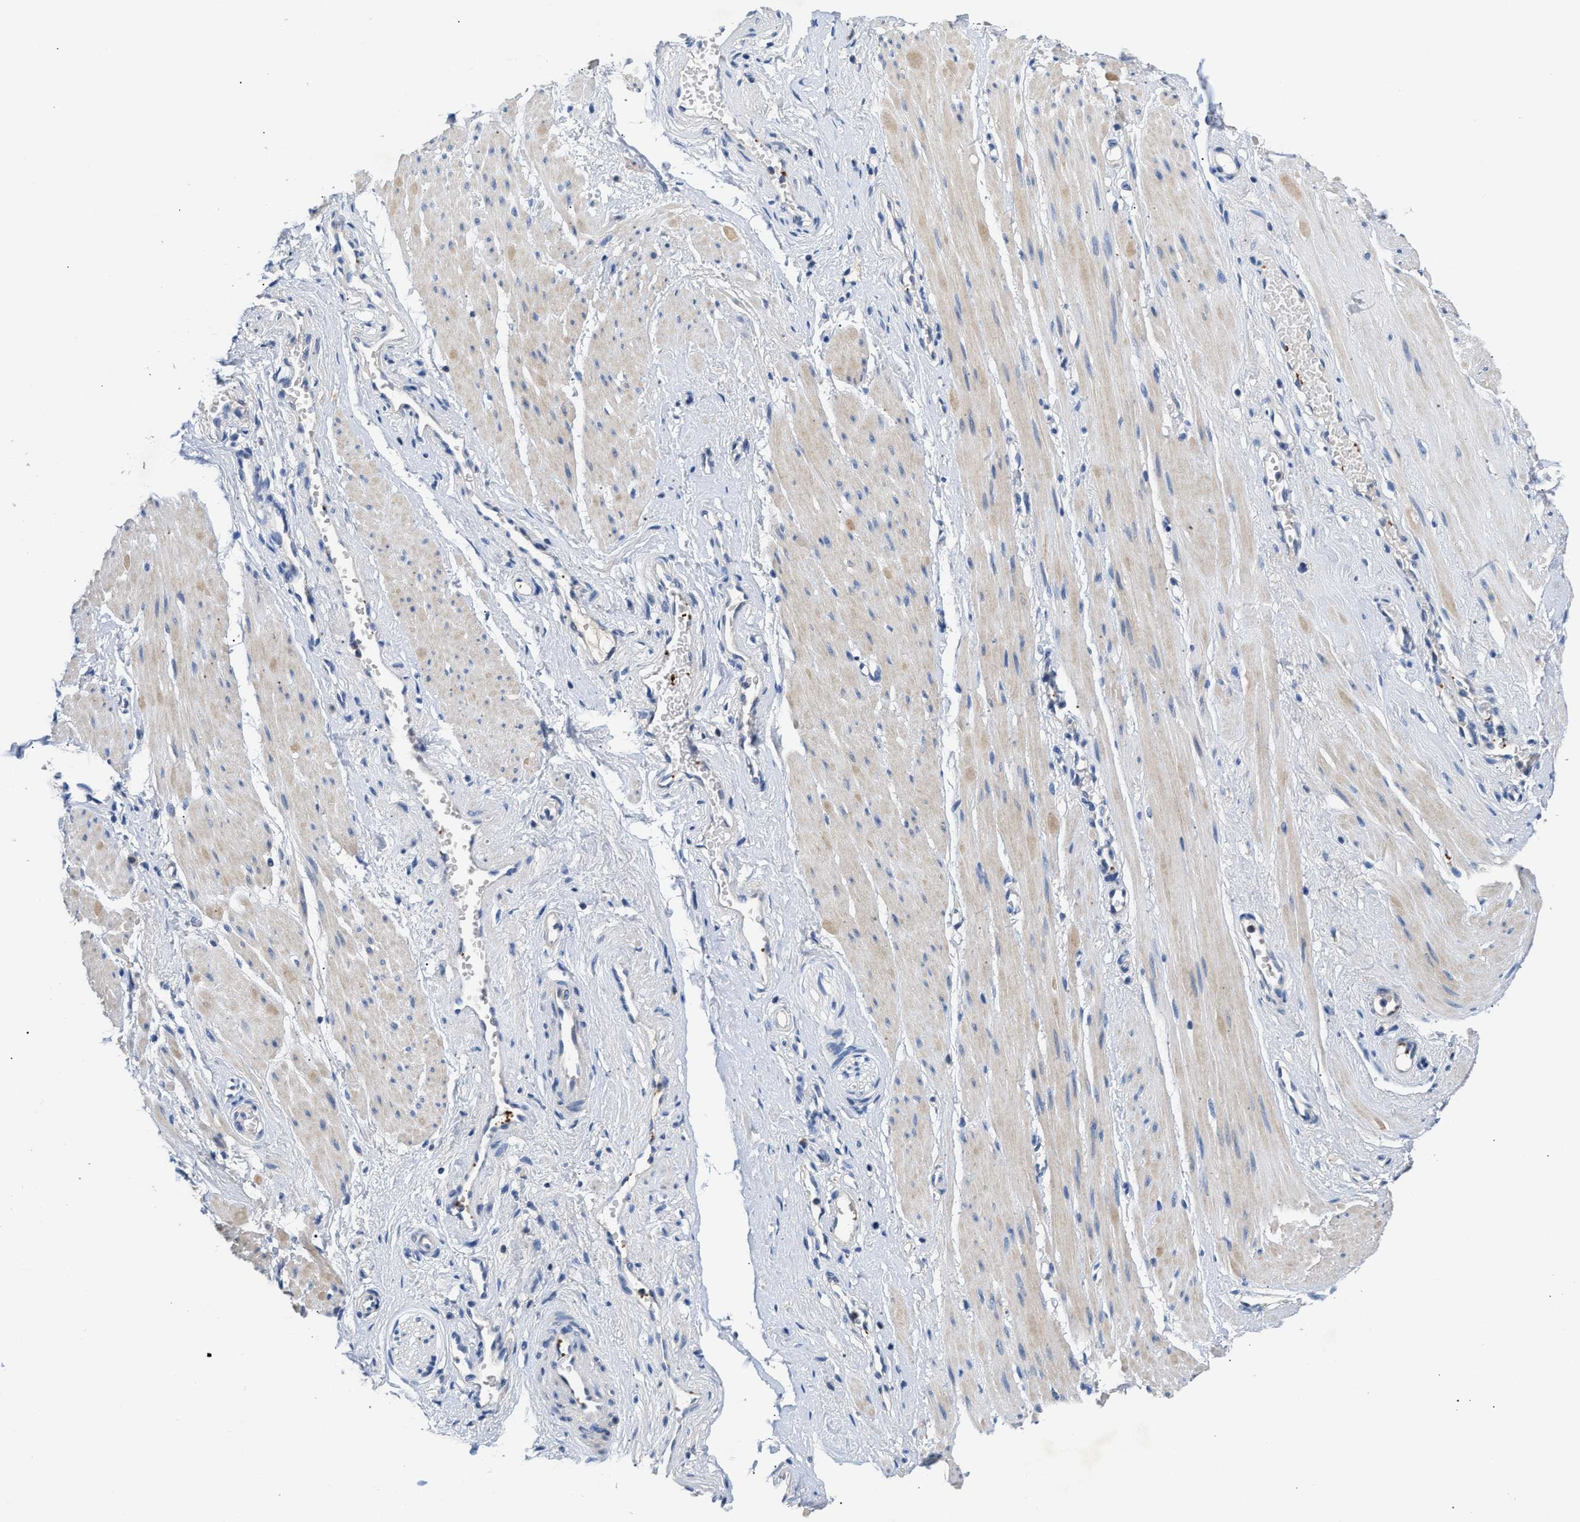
{"staining": {"intensity": "negative", "quantity": "none", "location": "none"}, "tissue": "adipose tissue", "cell_type": "Adipocytes", "image_type": "normal", "snomed": [{"axis": "morphology", "description": "Normal tissue, NOS"}, {"axis": "topography", "description": "Soft tissue"}, {"axis": "topography", "description": "Vascular tissue"}], "caption": "There is no significant expression in adipocytes of adipose tissue.", "gene": "CCDC171", "patient": {"sex": "female", "age": 35}}